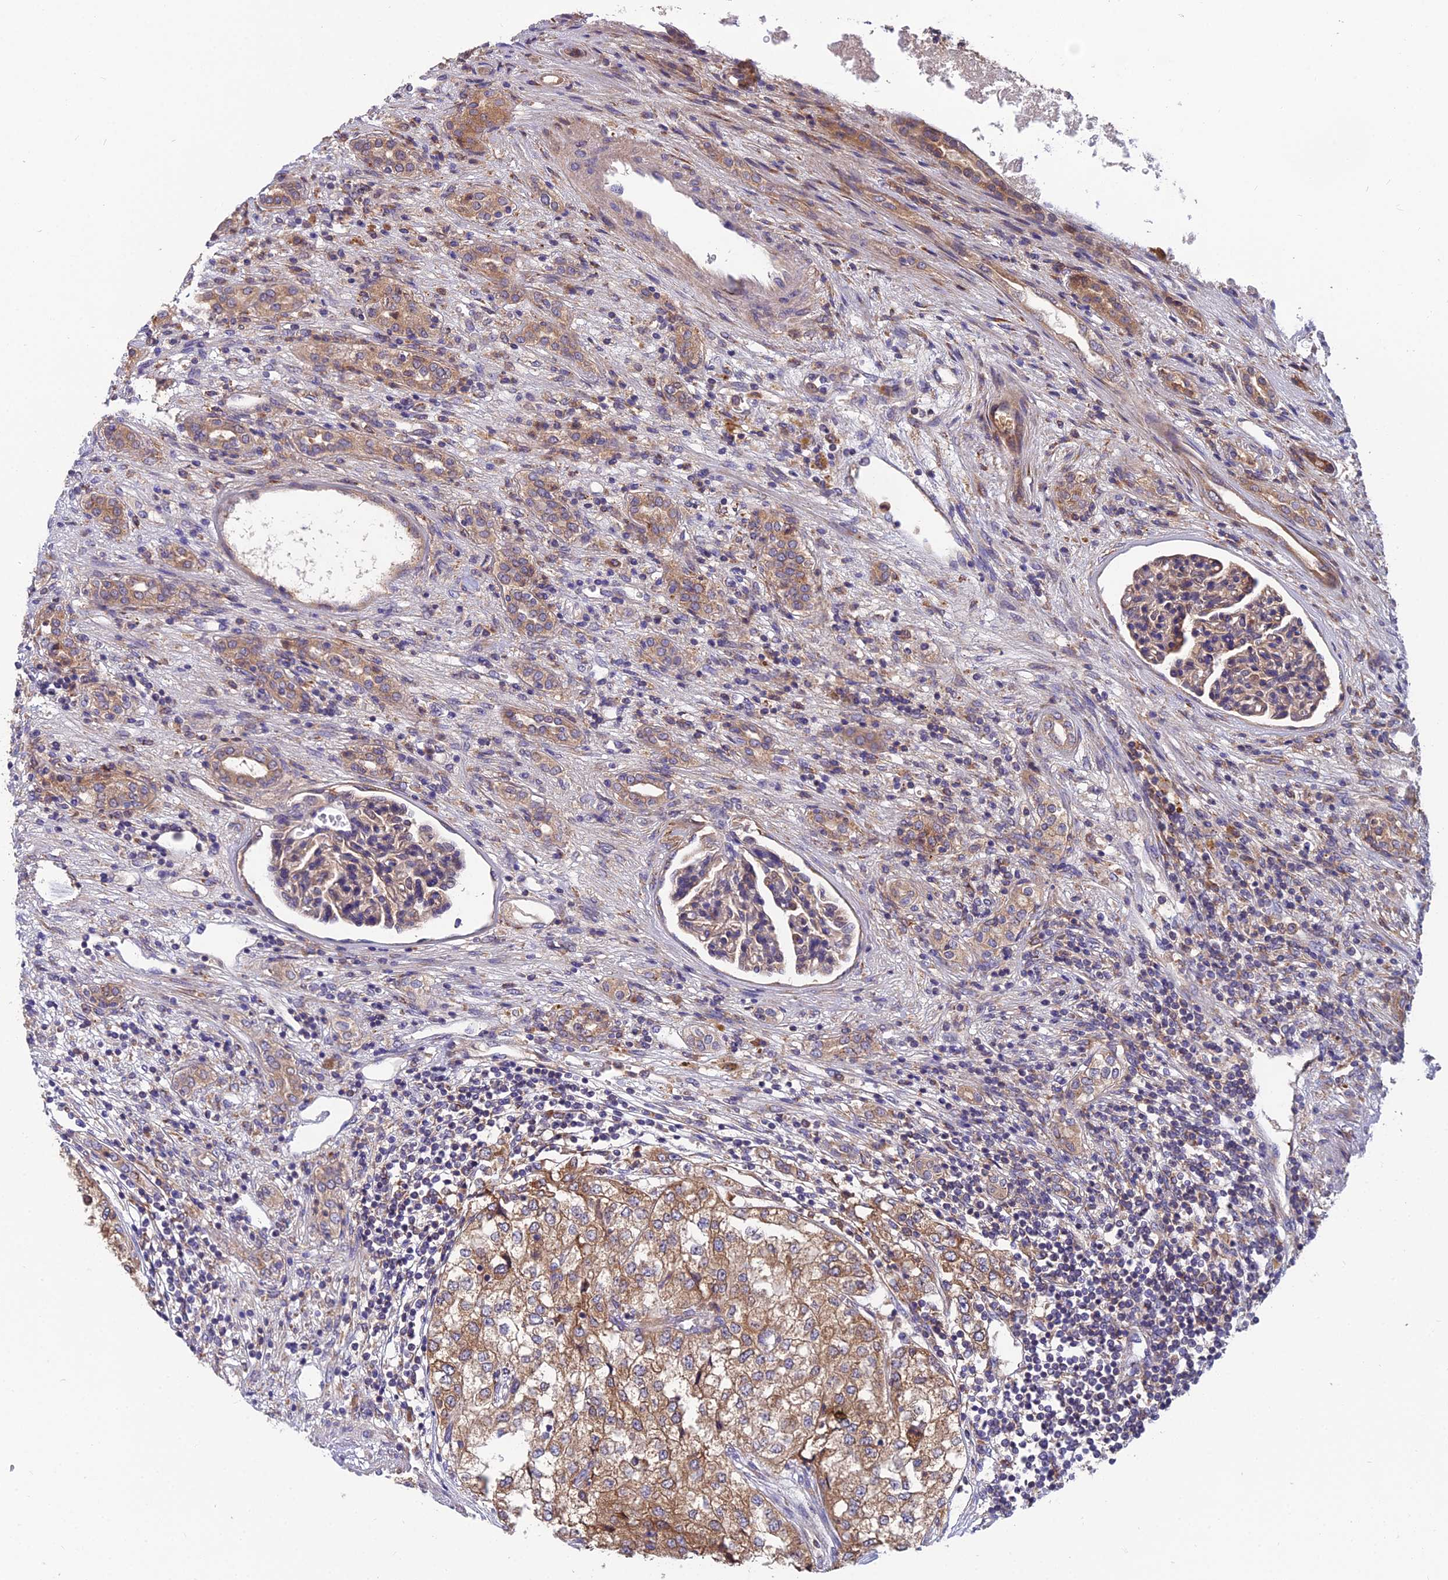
{"staining": {"intensity": "moderate", "quantity": ">75%", "location": "cytoplasmic/membranous"}, "tissue": "renal cancer", "cell_type": "Tumor cells", "image_type": "cancer", "snomed": [{"axis": "morphology", "description": "Adenocarcinoma, NOS"}, {"axis": "topography", "description": "Kidney"}], "caption": "A histopathology image of renal cancer (adenocarcinoma) stained for a protein shows moderate cytoplasmic/membranous brown staining in tumor cells.", "gene": "UMAD1", "patient": {"sex": "female", "age": 54}}